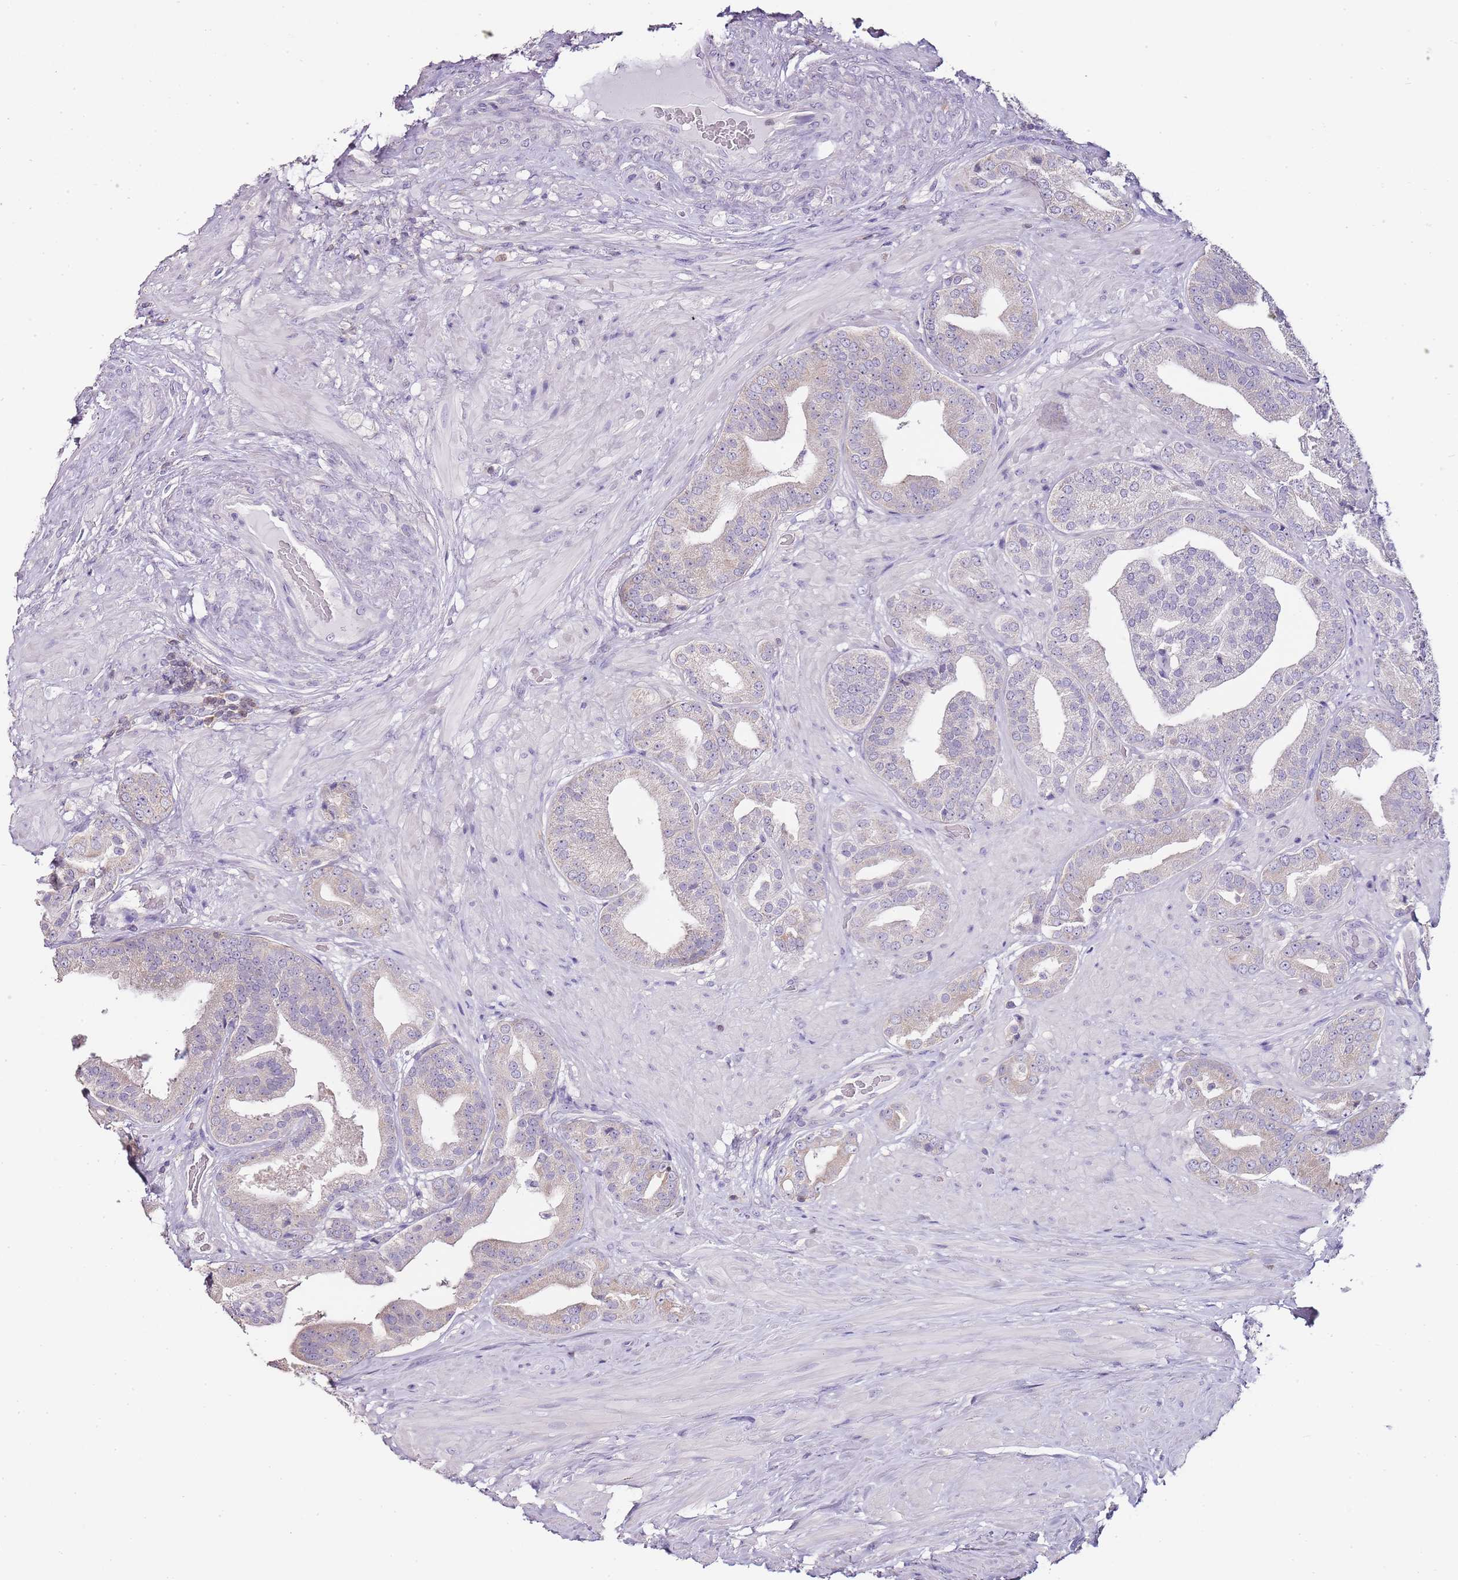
{"staining": {"intensity": "negative", "quantity": "none", "location": "none"}, "tissue": "prostate cancer", "cell_type": "Tumor cells", "image_type": "cancer", "snomed": [{"axis": "morphology", "description": "Adenocarcinoma, High grade"}, {"axis": "topography", "description": "Prostate"}], "caption": "Immunohistochemistry (IHC) of human prostate cancer (high-grade adenocarcinoma) shows no expression in tumor cells.", "gene": "ZBP1", "patient": {"sex": "male", "age": 63}}